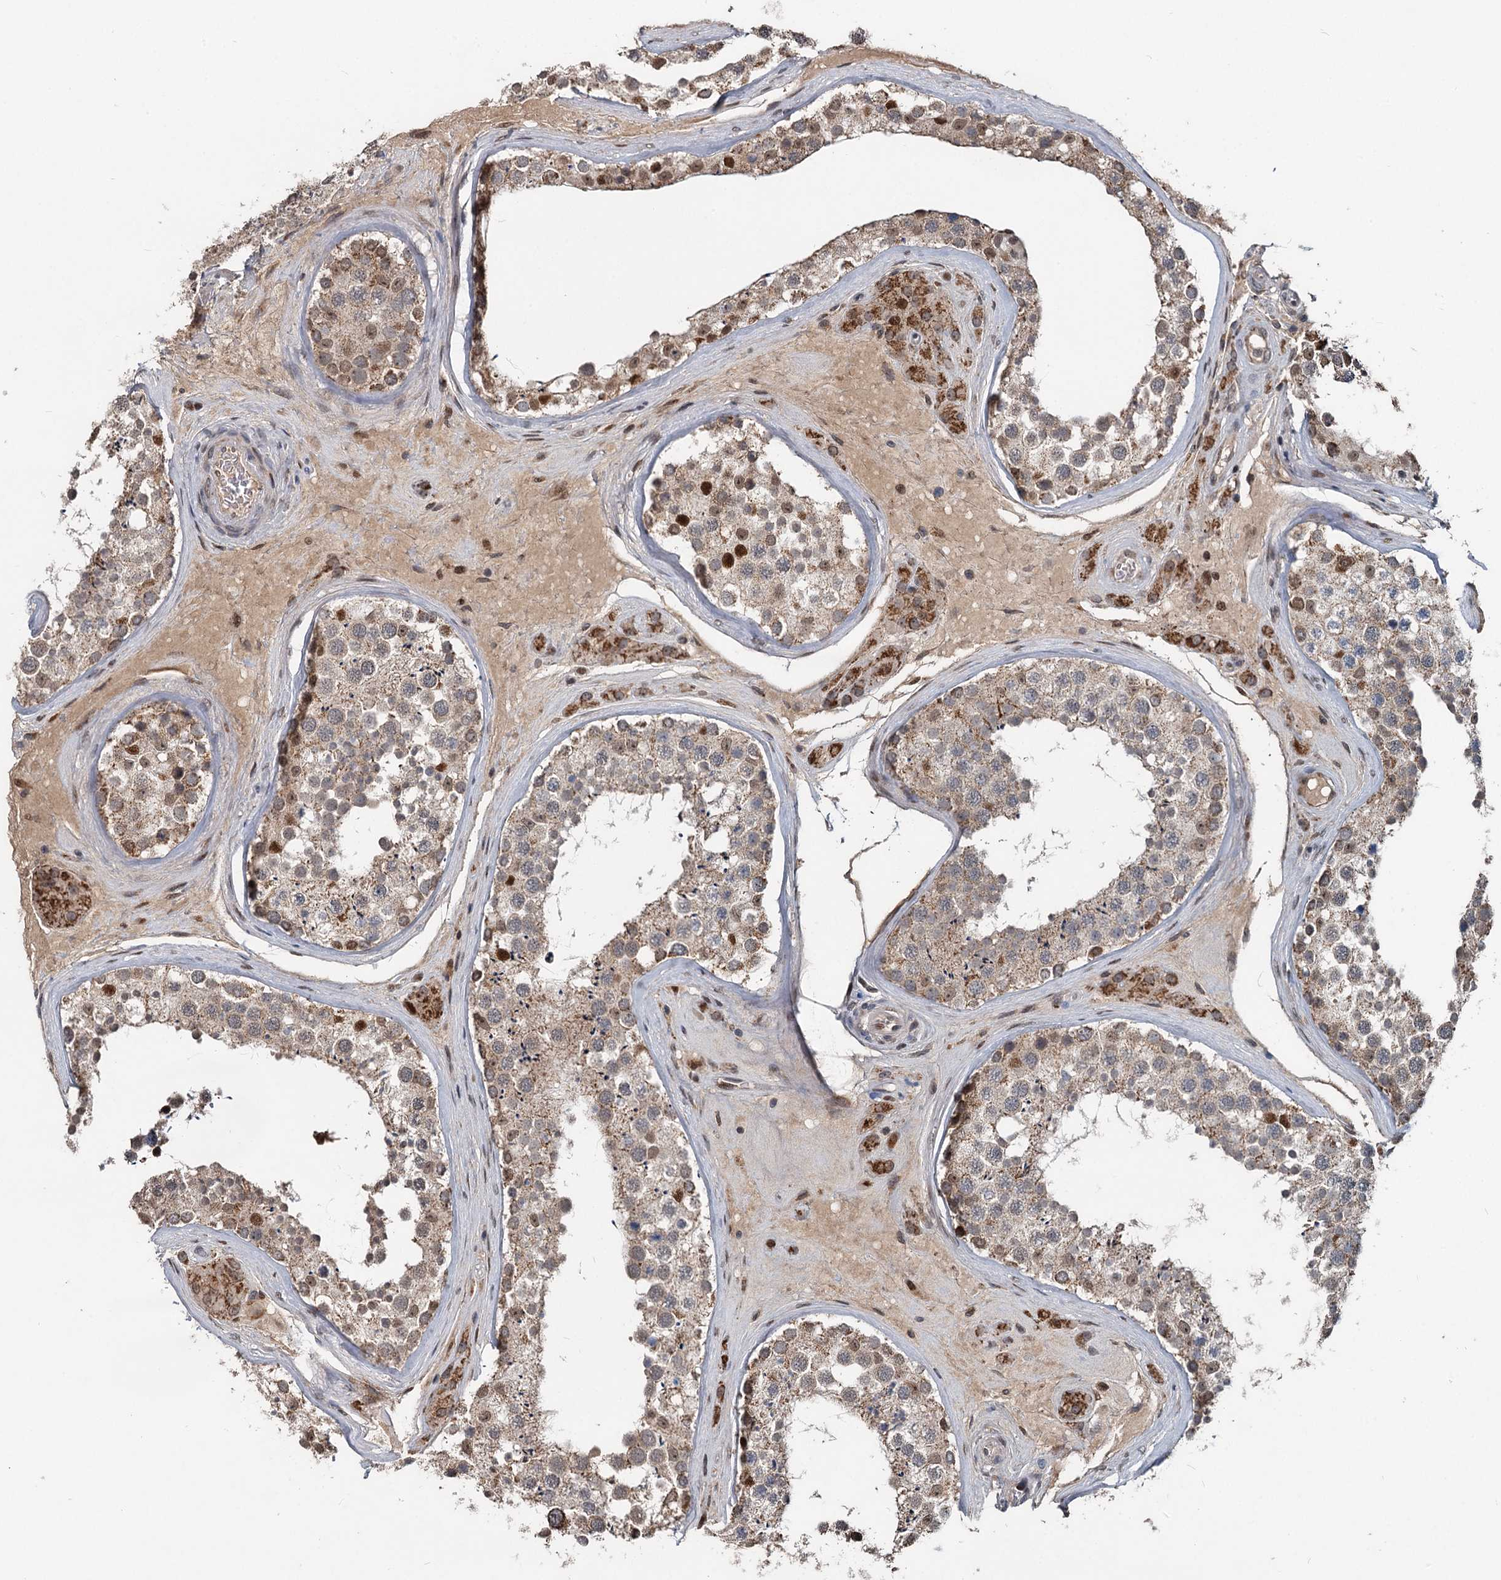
{"staining": {"intensity": "moderate", "quantity": ">75%", "location": "cytoplasmic/membranous,nuclear"}, "tissue": "testis", "cell_type": "Cells in seminiferous ducts", "image_type": "normal", "snomed": [{"axis": "morphology", "description": "Normal tissue, NOS"}, {"axis": "topography", "description": "Testis"}], "caption": "Protein staining of normal testis exhibits moderate cytoplasmic/membranous,nuclear staining in about >75% of cells in seminiferous ducts.", "gene": "RITA1", "patient": {"sex": "male", "age": 46}}